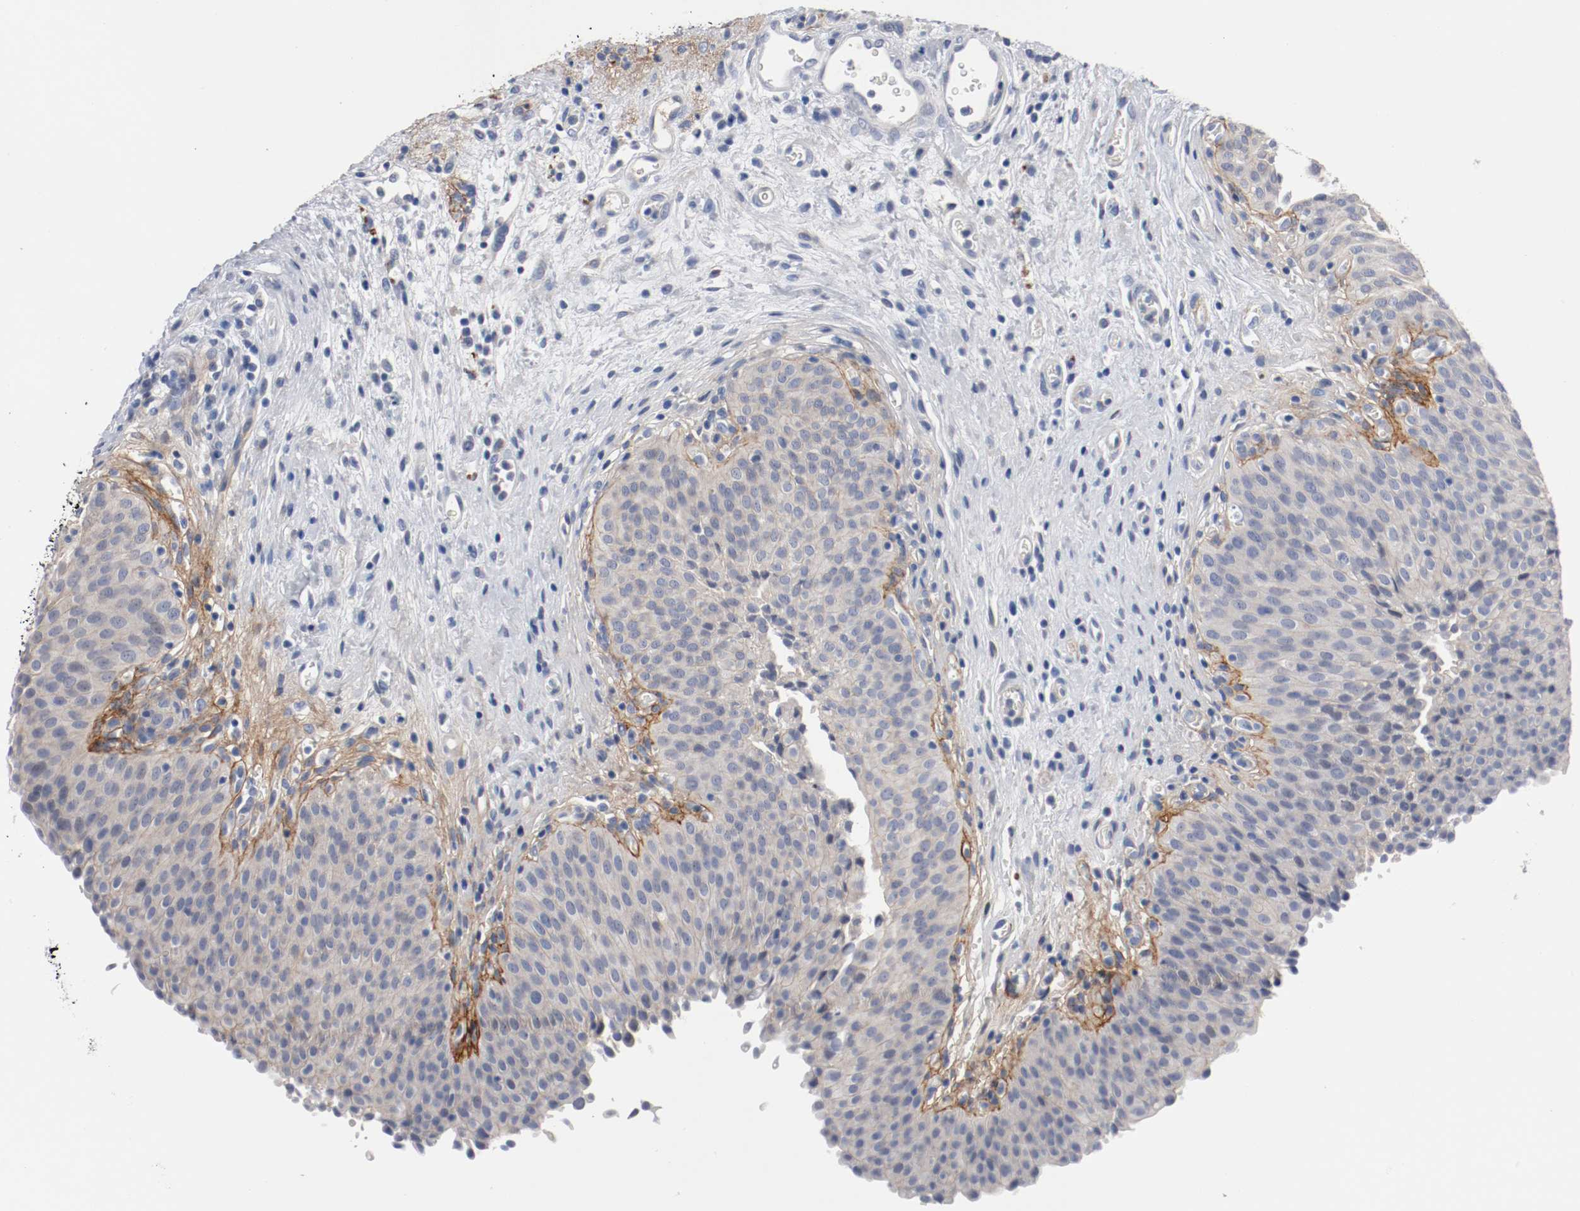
{"staining": {"intensity": "weak", "quantity": ">75%", "location": "cytoplasmic/membranous"}, "tissue": "urinary bladder", "cell_type": "Urothelial cells", "image_type": "normal", "snomed": [{"axis": "morphology", "description": "Normal tissue, NOS"}, {"axis": "morphology", "description": "Dysplasia, NOS"}, {"axis": "topography", "description": "Urinary bladder"}], "caption": "DAB (3,3'-diaminobenzidine) immunohistochemical staining of benign human urinary bladder reveals weak cytoplasmic/membranous protein expression in about >75% of urothelial cells. Ihc stains the protein in brown and the nuclei are stained blue.", "gene": "TNC", "patient": {"sex": "male", "age": 35}}